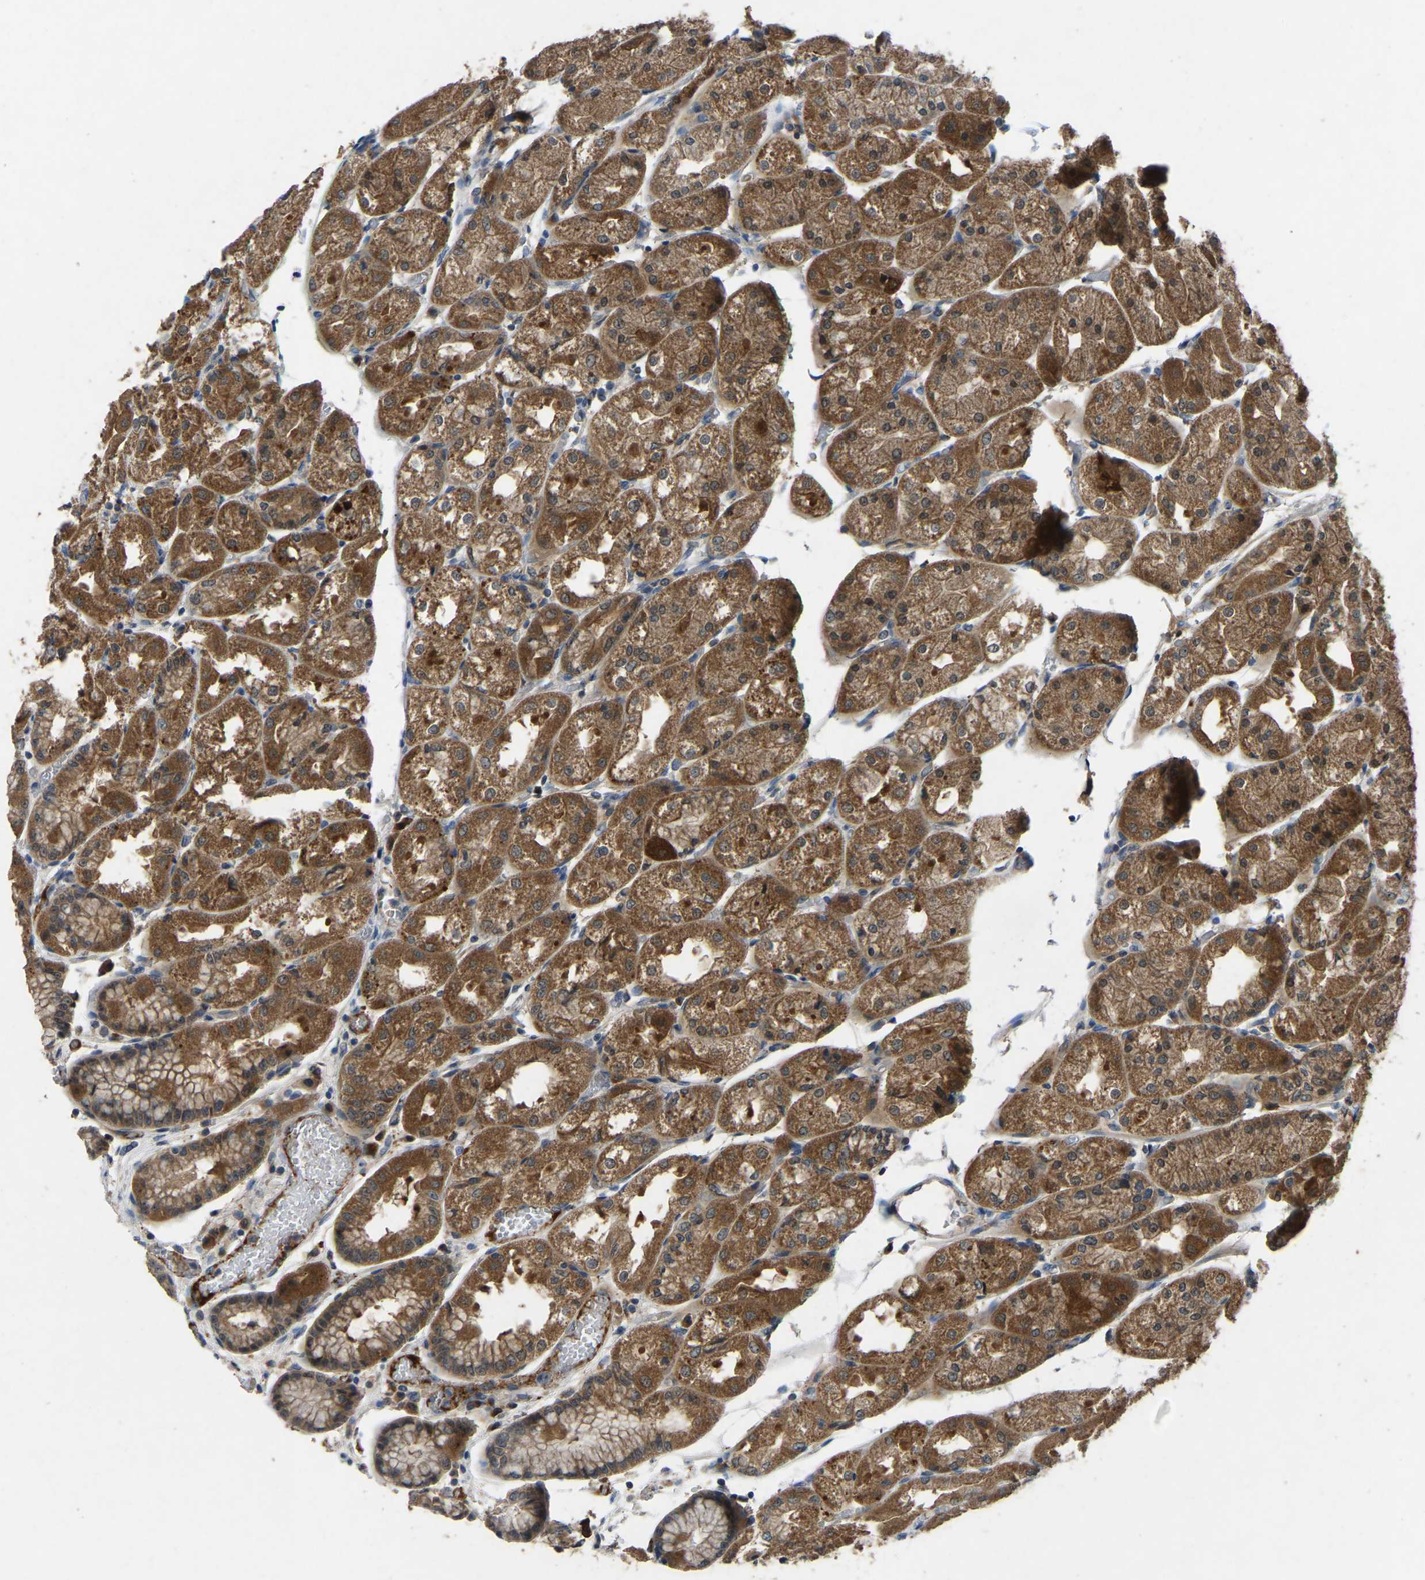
{"staining": {"intensity": "moderate", "quantity": ">75%", "location": "cytoplasmic/membranous"}, "tissue": "stomach", "cell_type": "Glandular cells", "image_type": "normal", "snomed": [{"axis": "morphology", "description": "Normal tissue, NOS"}, {"axis": "topography", "description": "Stomach, upper"}], "caption": "Protein expression analysis of normal human stomach reveals moderate cytoplasmic/membranous expression in approximately >75% of glandular cells.", "gene": "FHIT", "patient": {"sex": "male", "age": 72}}